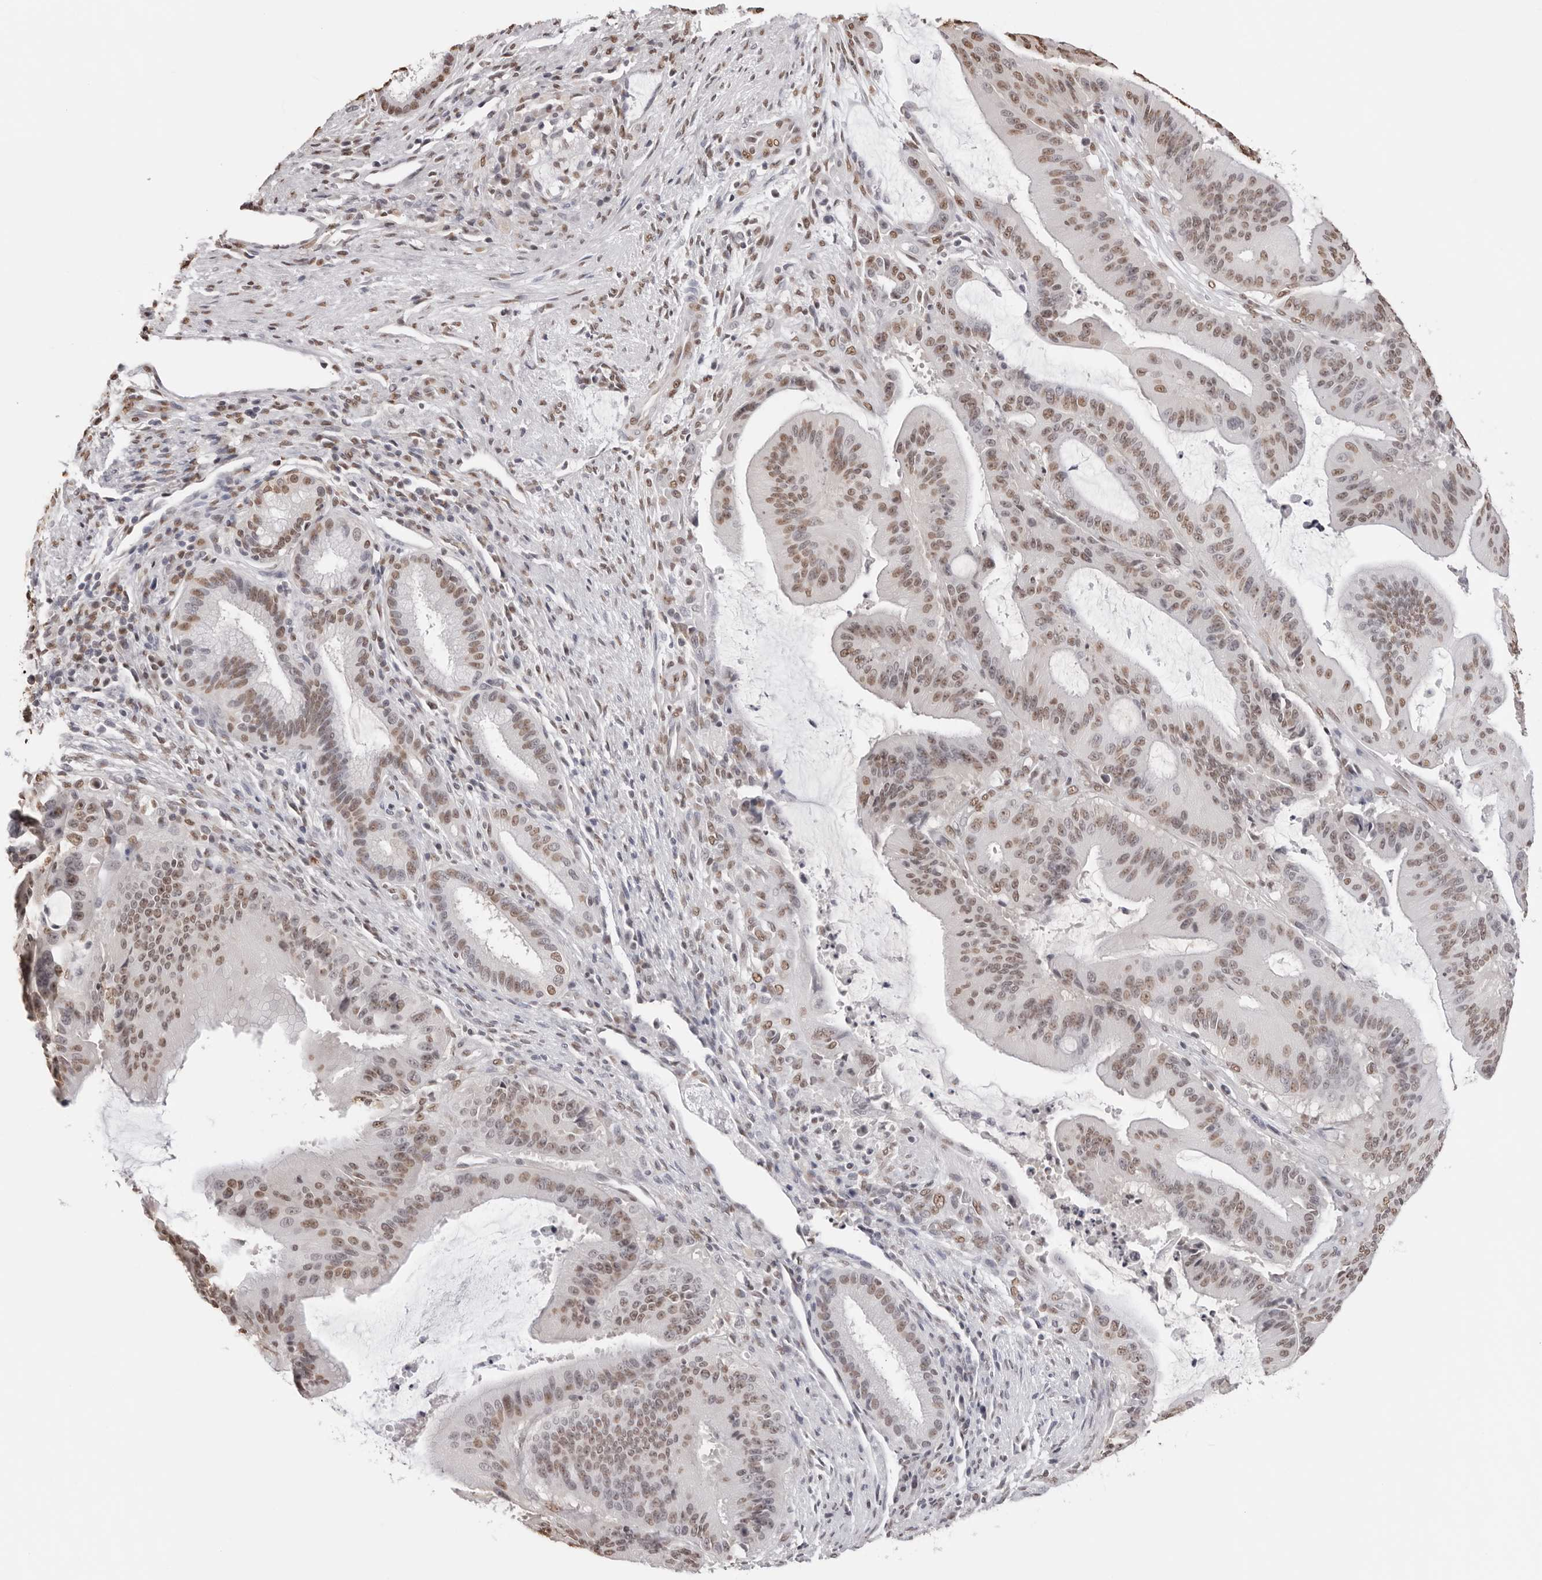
{"staining": {"intensity": "moderate", "quantity": ">75%", "location": "nuclear"}, "tissue": "liver cancer", "cell_type": "Tumor cells", "image_type": "cancer", "snomed": [{"axis": "morphology", "description": "Normal tissue, NOS"}, {"axis": "morphology", "description": "Cholangiocarcinoma"}, {"axis": "topography", "description": "Liver"}, {"axis": "topography", "description": "Peripheral nerve tissue"}], "caption": "Cholangiocarcinoma (liver) stained with a protein marker exhibits moderate staining in tumor cells.", "gene": "OLIG3", "patient": {"sex": "female", "age": 73}}